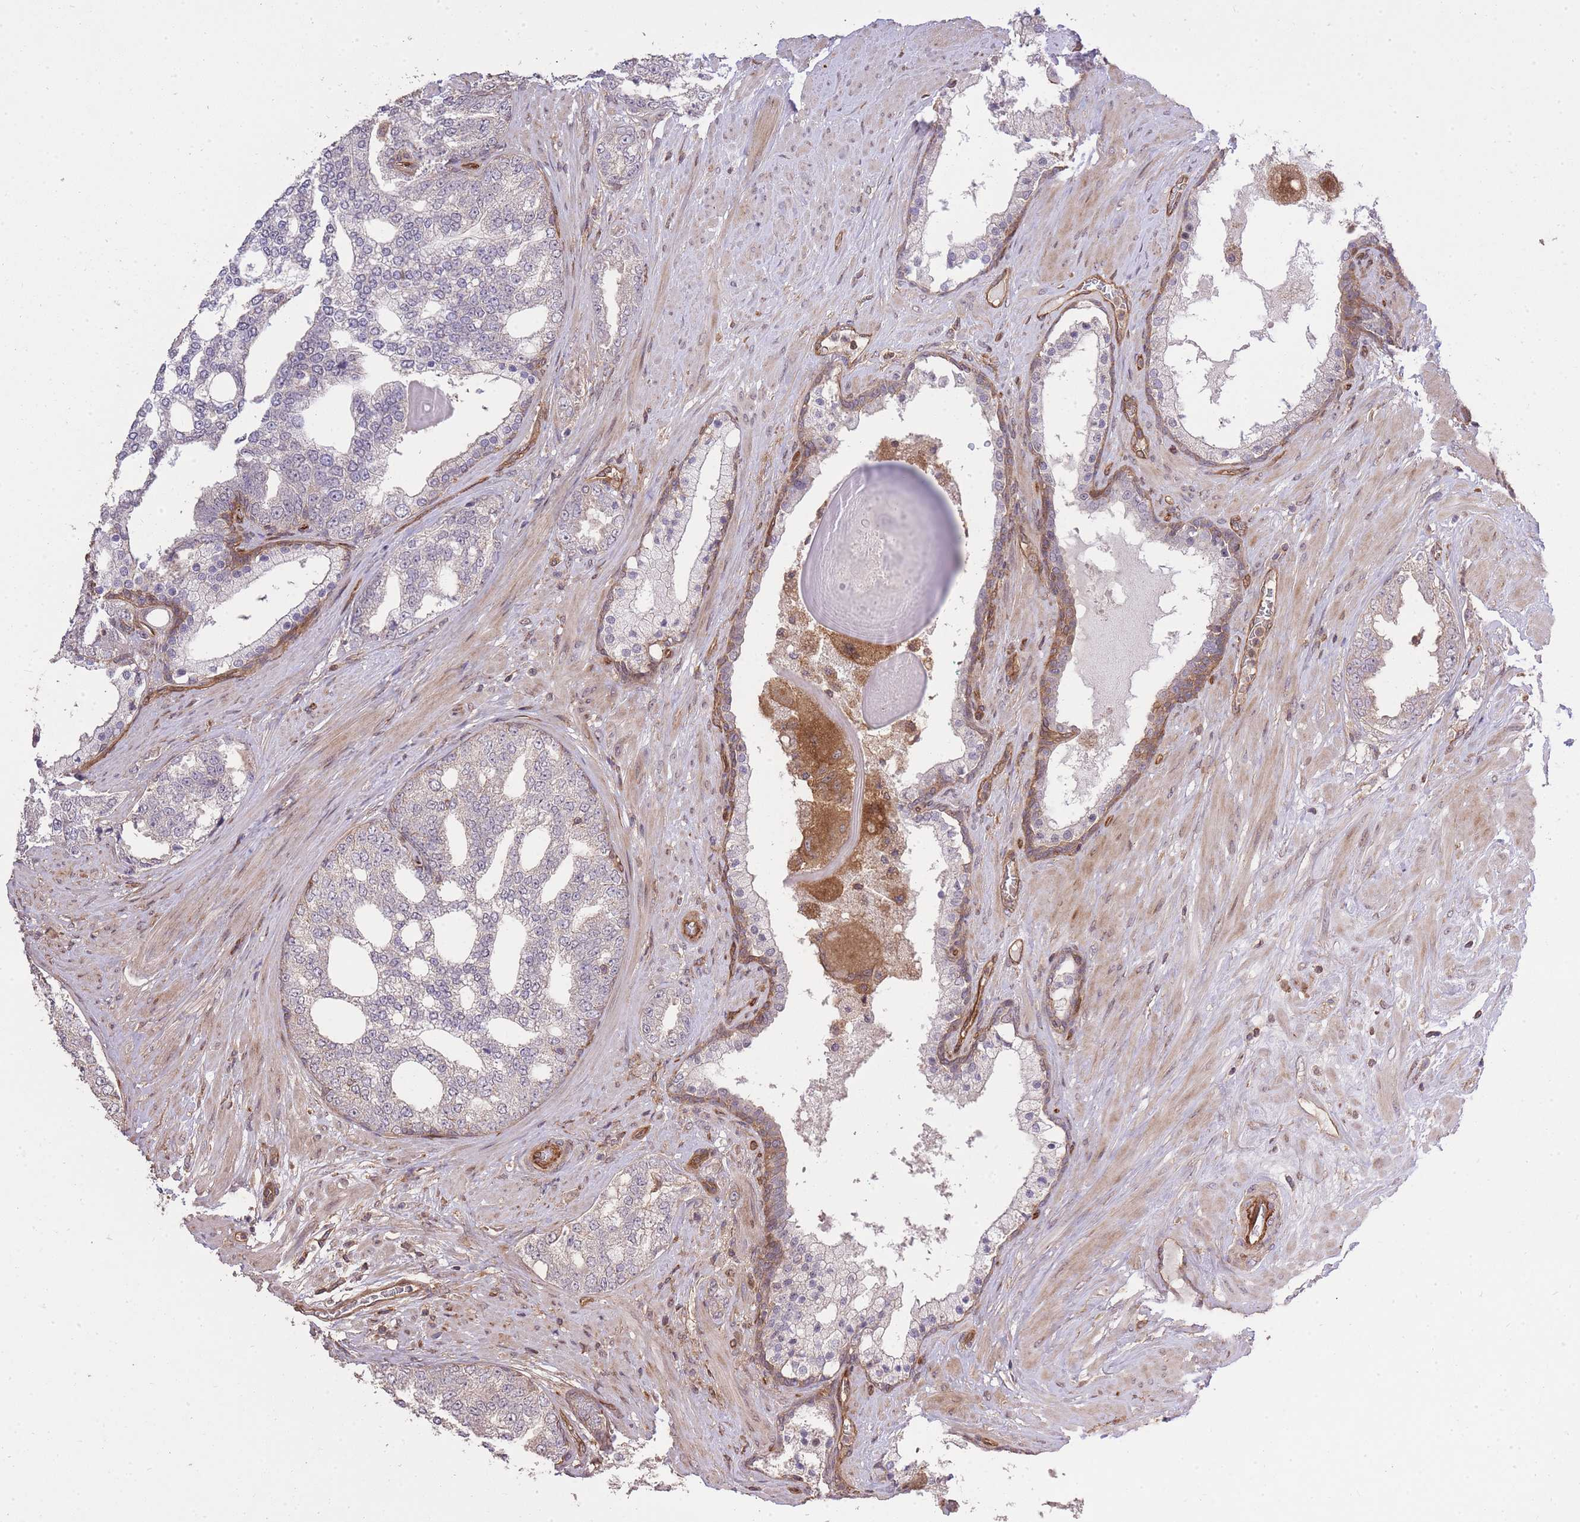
{"staining": {"intensity": "negative", "quantity": "none", "location": "none"}, "tissue": "prostate cancer", "cell_type": "Tumor cells", "image_type": "cancer", "snomed": [{"axis": "morphology", "description": "Adenocarcinoma, High grade"}, {"axis": "topography", "description": "Prostate"}], "caption": "Tumor cells show no significant staining in high-grade adenocarcinoma (prostate).", "gene": "PLD1", "patient": {"sex": "male", "age": 64}}